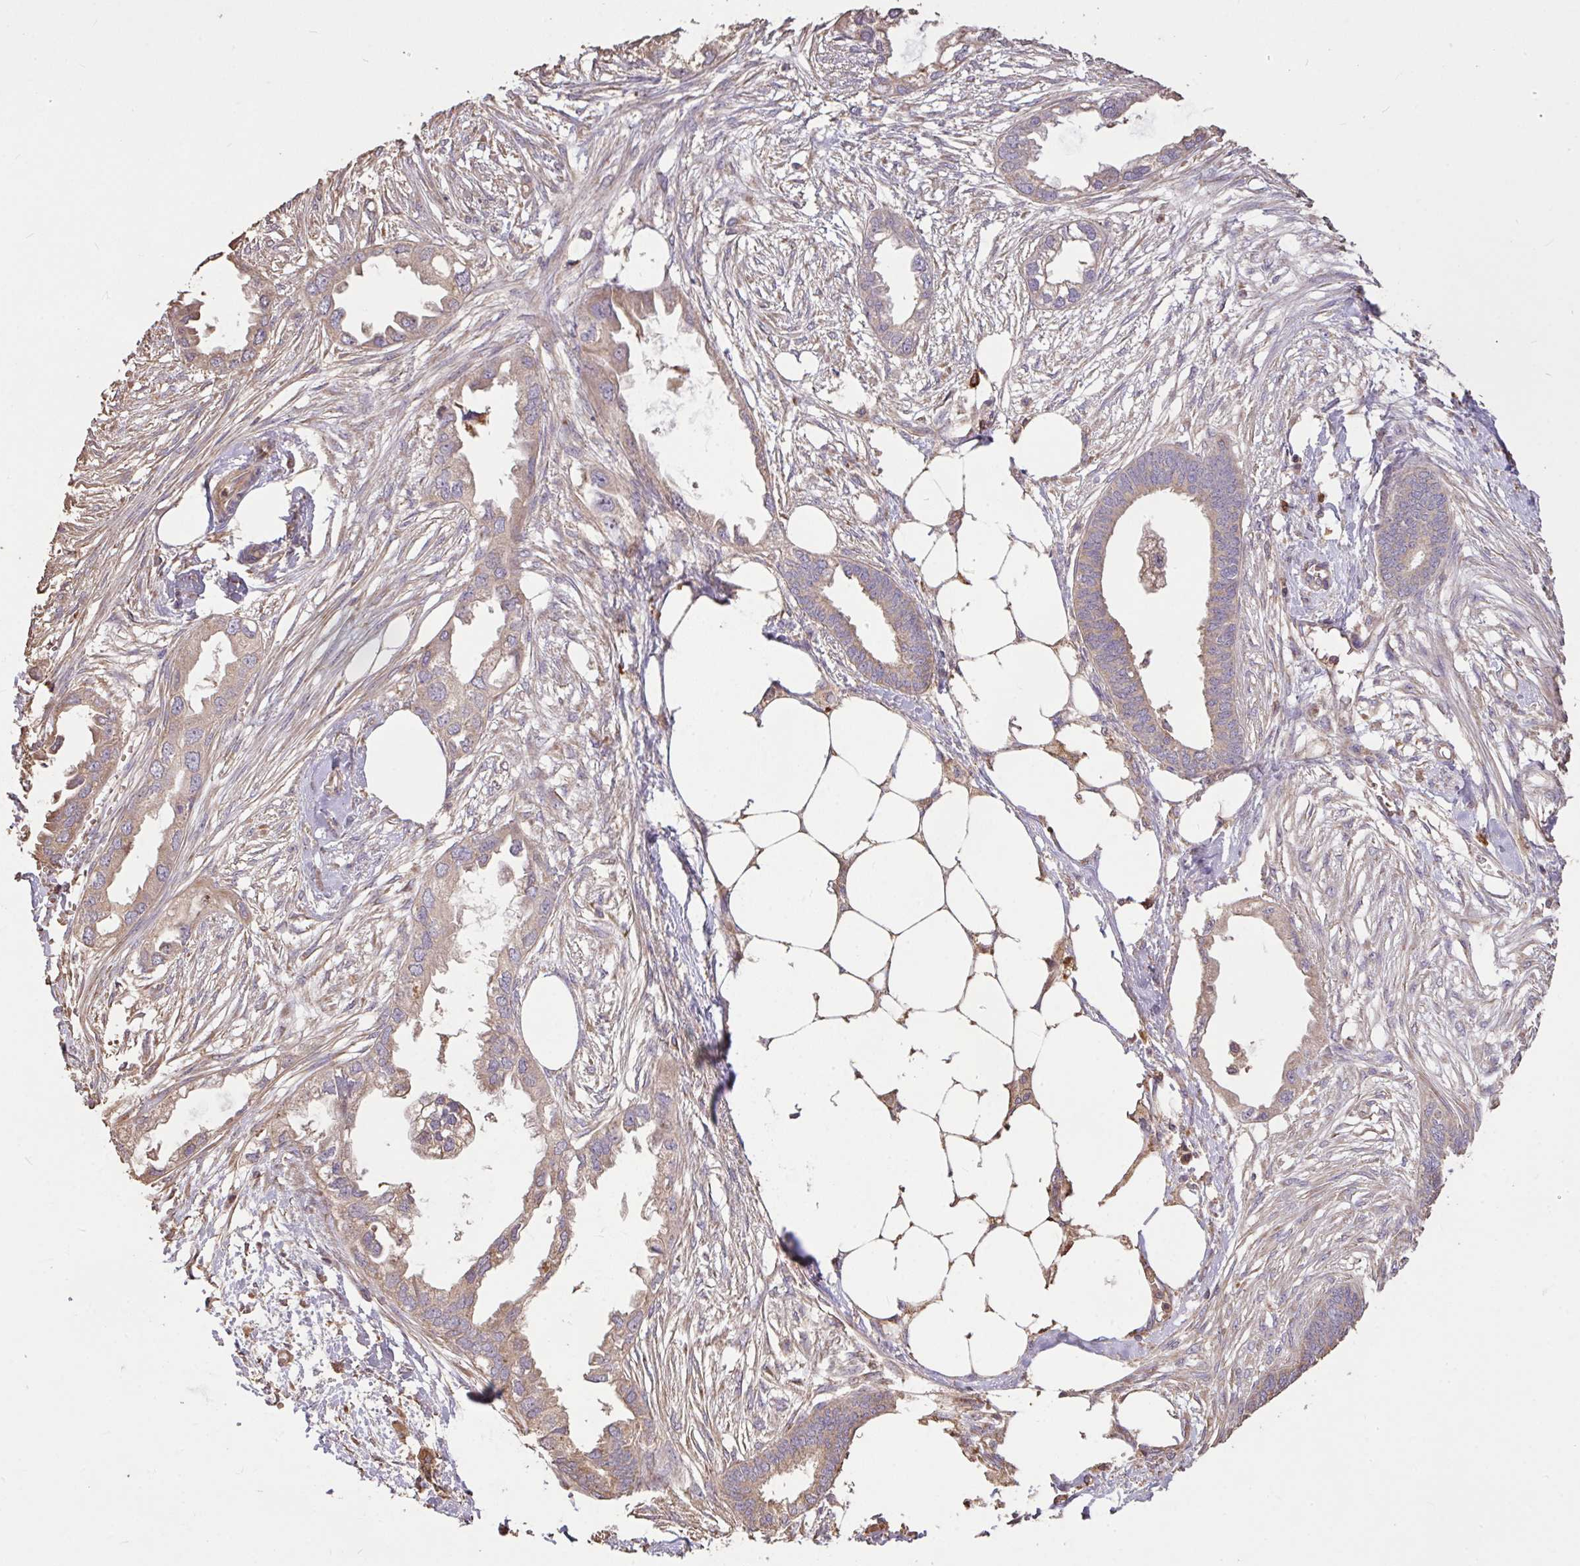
{"staining": {"intensity": "moderate", "quantity": ">75%", "location": "cytoplasmic/membranous"}, "tissue": "endometrial cancer", "cell_type": "Tumor cells", "image_type": "cancer", "snomed": [{"axis": "morphology", "description": "Adenocarcinoma, NOS"}, {"axis": "morphology", "description": "Adenocarcinoma, metastatic, NOS"}, {"axis": "topography", "description": "Adipose tissue"}, {"axis": "topography", "description": "Endometrium"}], "caption": "Immunohistochemistry (IHC) (DAB (3,3'-diaminobenzidine)) staining of endometrial cancer exhibits moderate cytoplasmic/membranous protein expression in about >75% of tumor cells. The staining is performed using DAB brown chromogen to label protein expression. The nuclei are counter-stained blue using hematoxylin.", "gene": "FCER1A", "patient": {"sex": "female", "age": 67}}